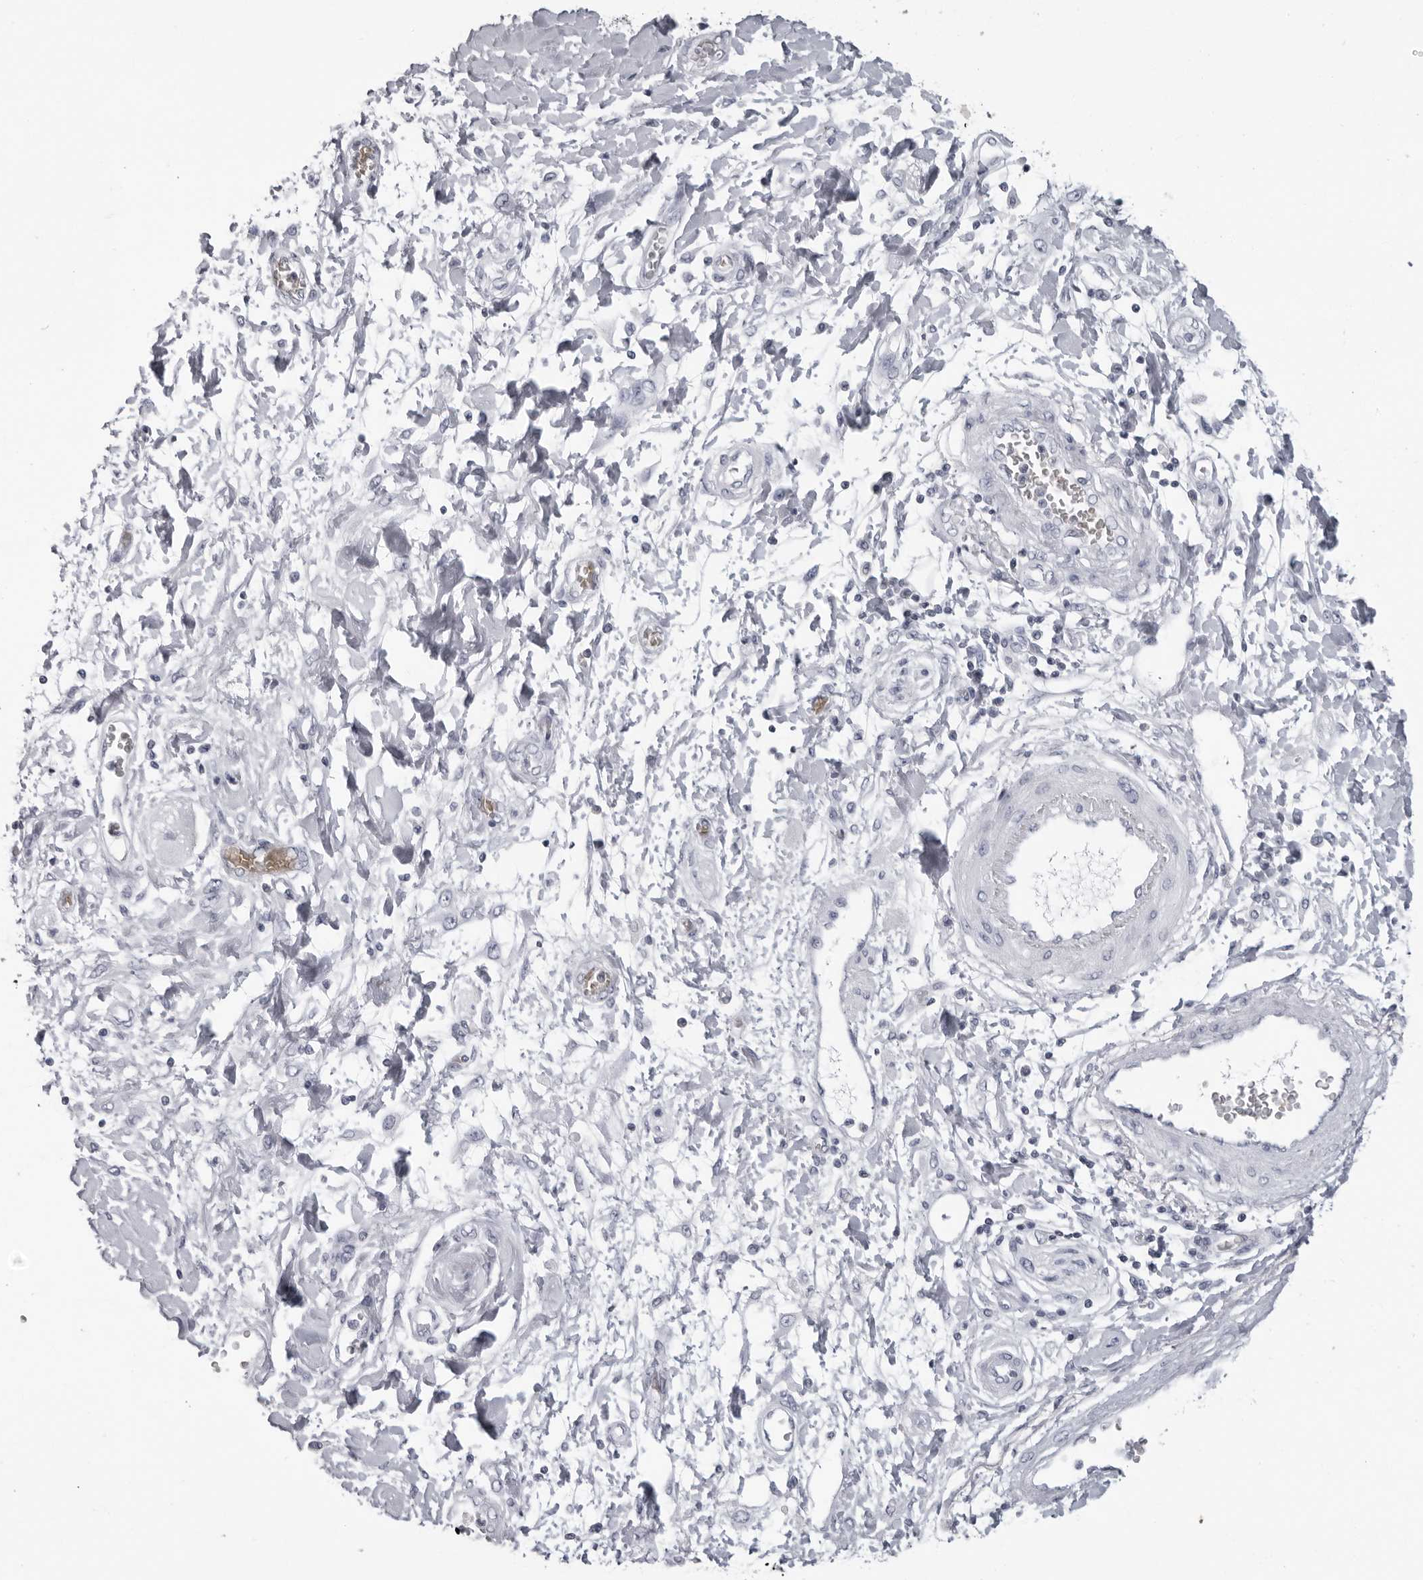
{"staining": {"intensity": "negative", "quantity": "none", "location": "none"}, "tissue": "pancreatic cancer", "cell_type": "Tumor cells", "image_type": "cancer", "snomed": [{"axis": "morphology", "description": "Adenocarcinoma, NOS"}, {"axis": "topography", "description": "Pancreas"}], "caption": "DAB immunohistochemical staining of pancreatic cancer displays no significant expression in tumor cells. (DAB (3,3'-diaminobenzidine) IHC, high magnification).", "gene": "EPB41", "patient": {"sex": "female", "age": 70}}